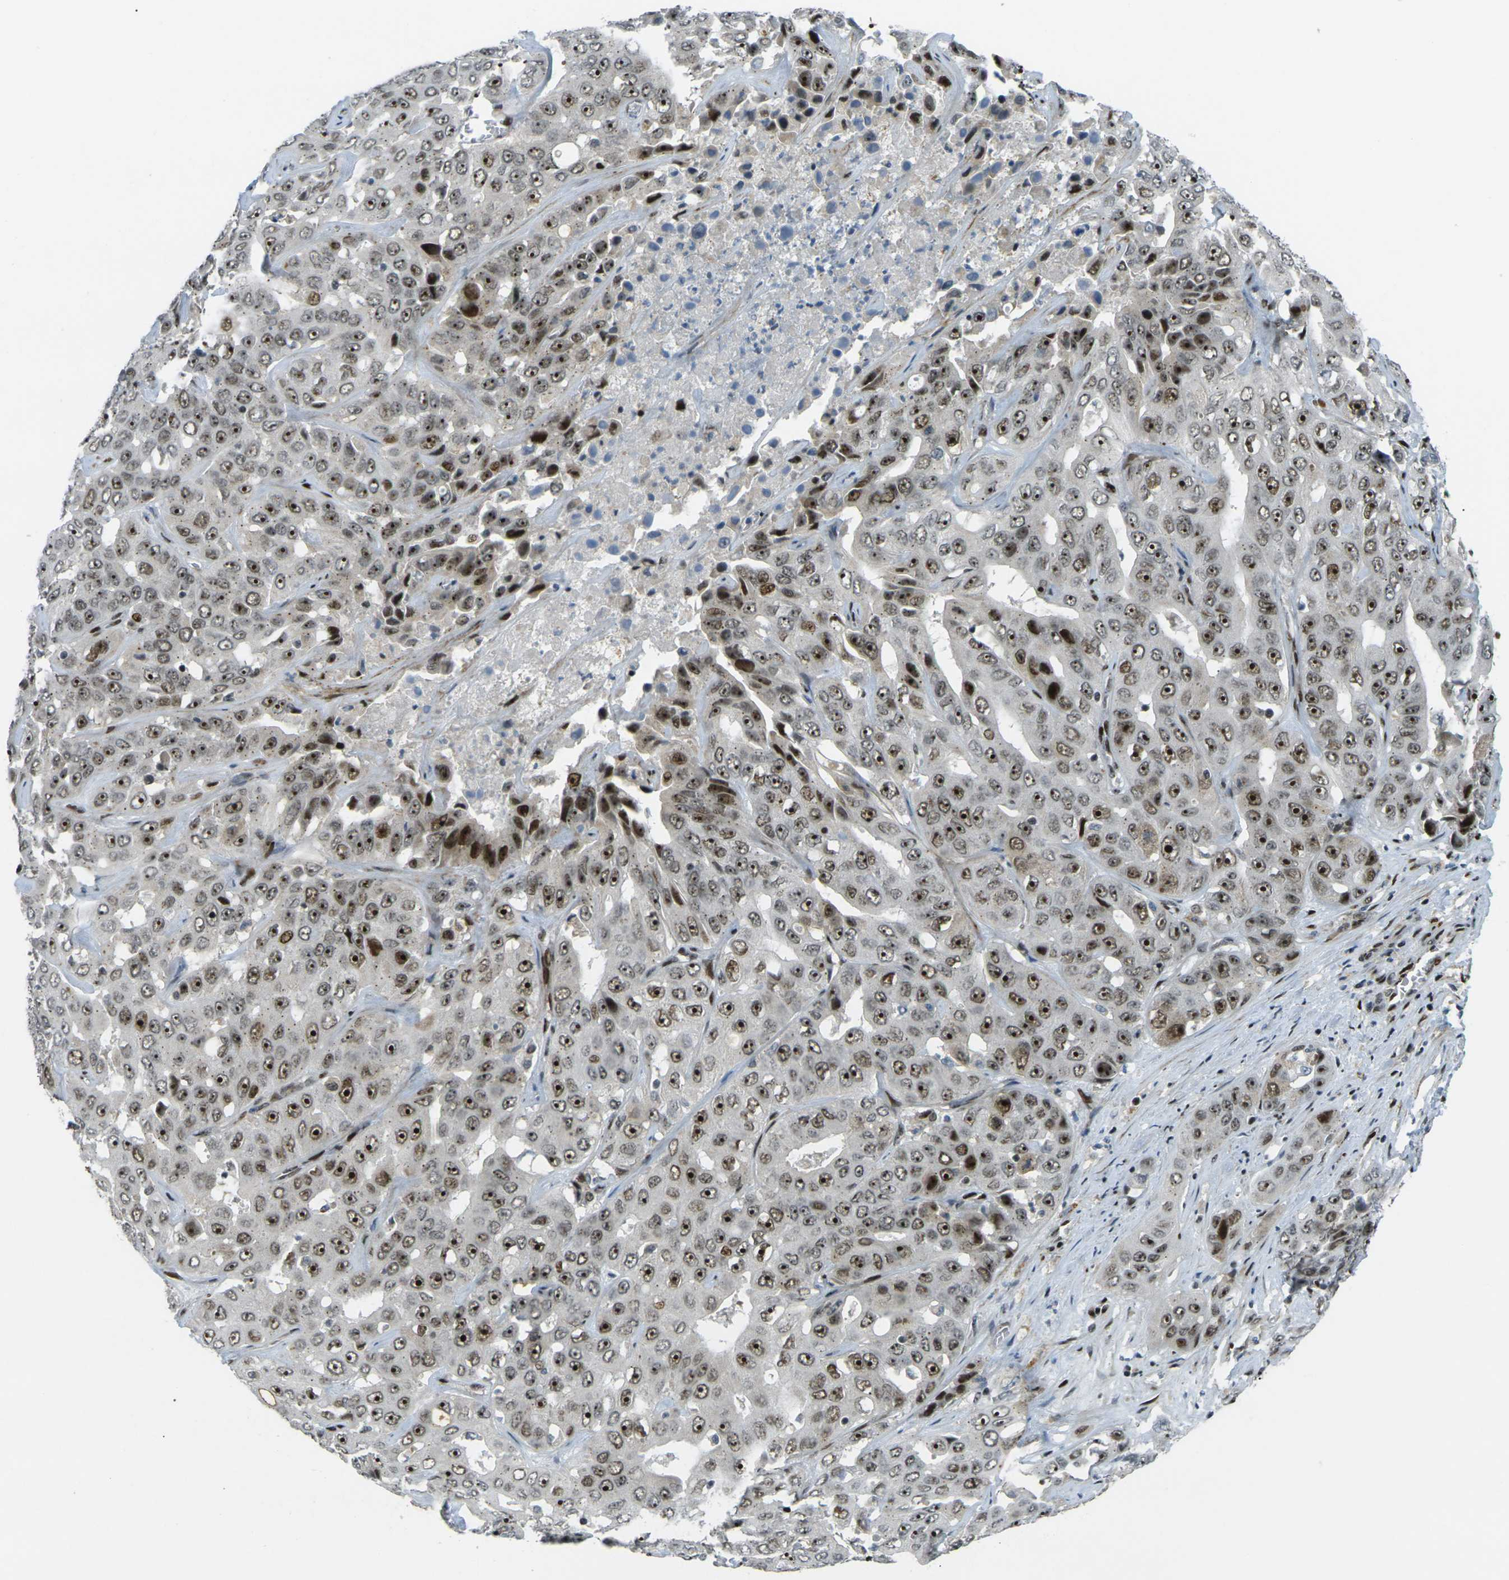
{"staining": {"intensity": "strong", "quantity": ">75%", "location": "nuclear"}, "tissue": "liver cancer", "cell_type": "Tumor cells", "image_type": "cancer", "snomed": [{"axis": "morphology", "description": "Cholangiocarcinoma"}, {"axis": "topography", "description": "Liver"}], "caption": "There is high levels of strong nuclear positivity in tumor cells of liver cancer, as demonstrated by immunohistochemical staining (brown color).", "gene": "UBE2C", "patient": {"sex": "female", "age": 52}}